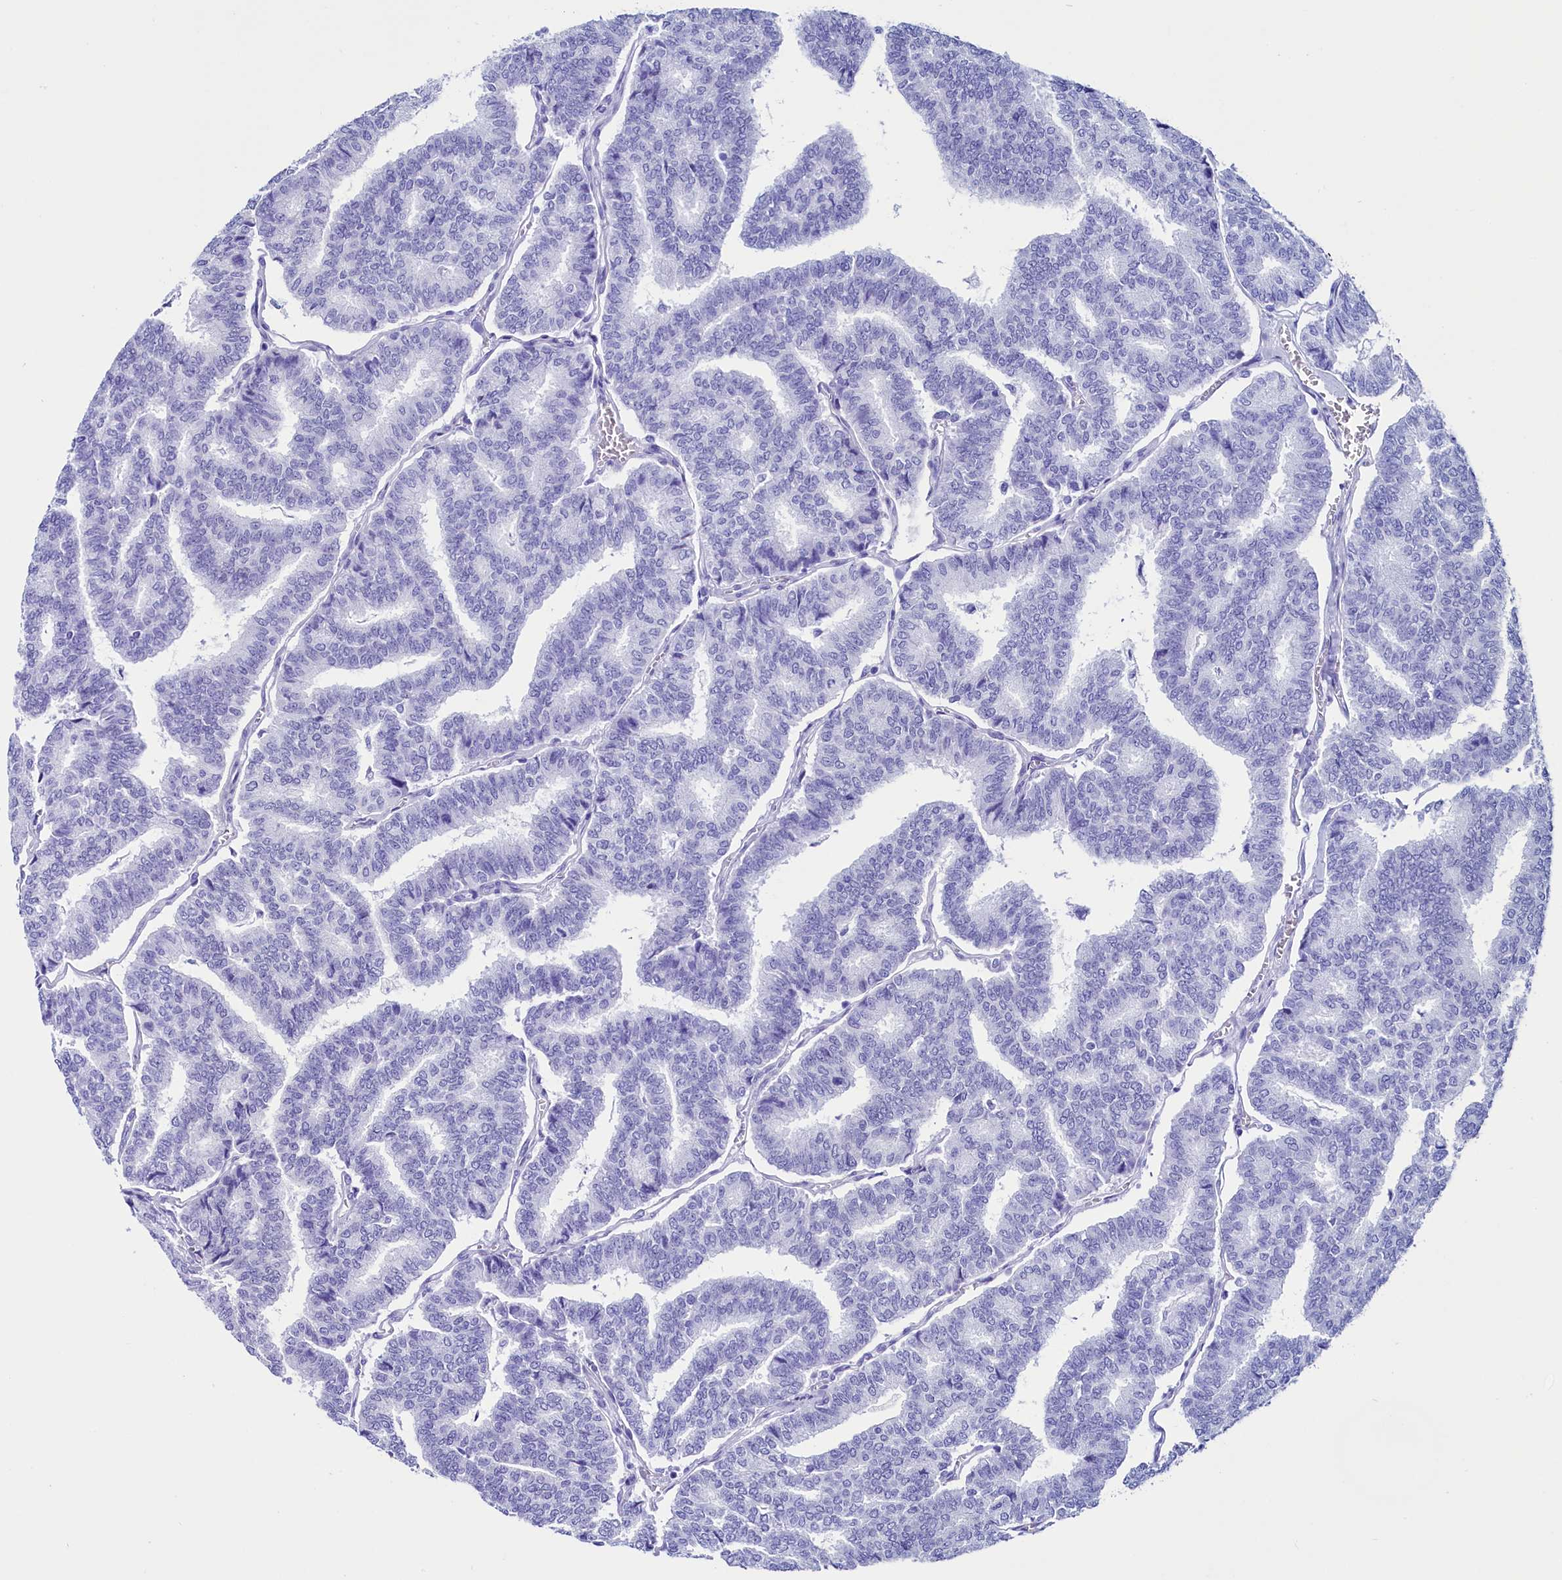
{"staining": {"intensity": "negative", "quantity": "none", "location": "none"}, "tissue": "thyroid cancer", "cell_type": "Tumor cells", "image_type": "cancer", "snomed": [{"axis": "morphology", "description": "Papillary adenocarcinoma, NOS"}, {"axis": "topography", "description": "Thyroid gland"}], "caption": "Protein analysis of papillary adenocarcinoma (thyroid) demonstrates no significant staining in tumor cells.", "gene": "PDILT", "patient": {"sex": "female", "age": 35}}